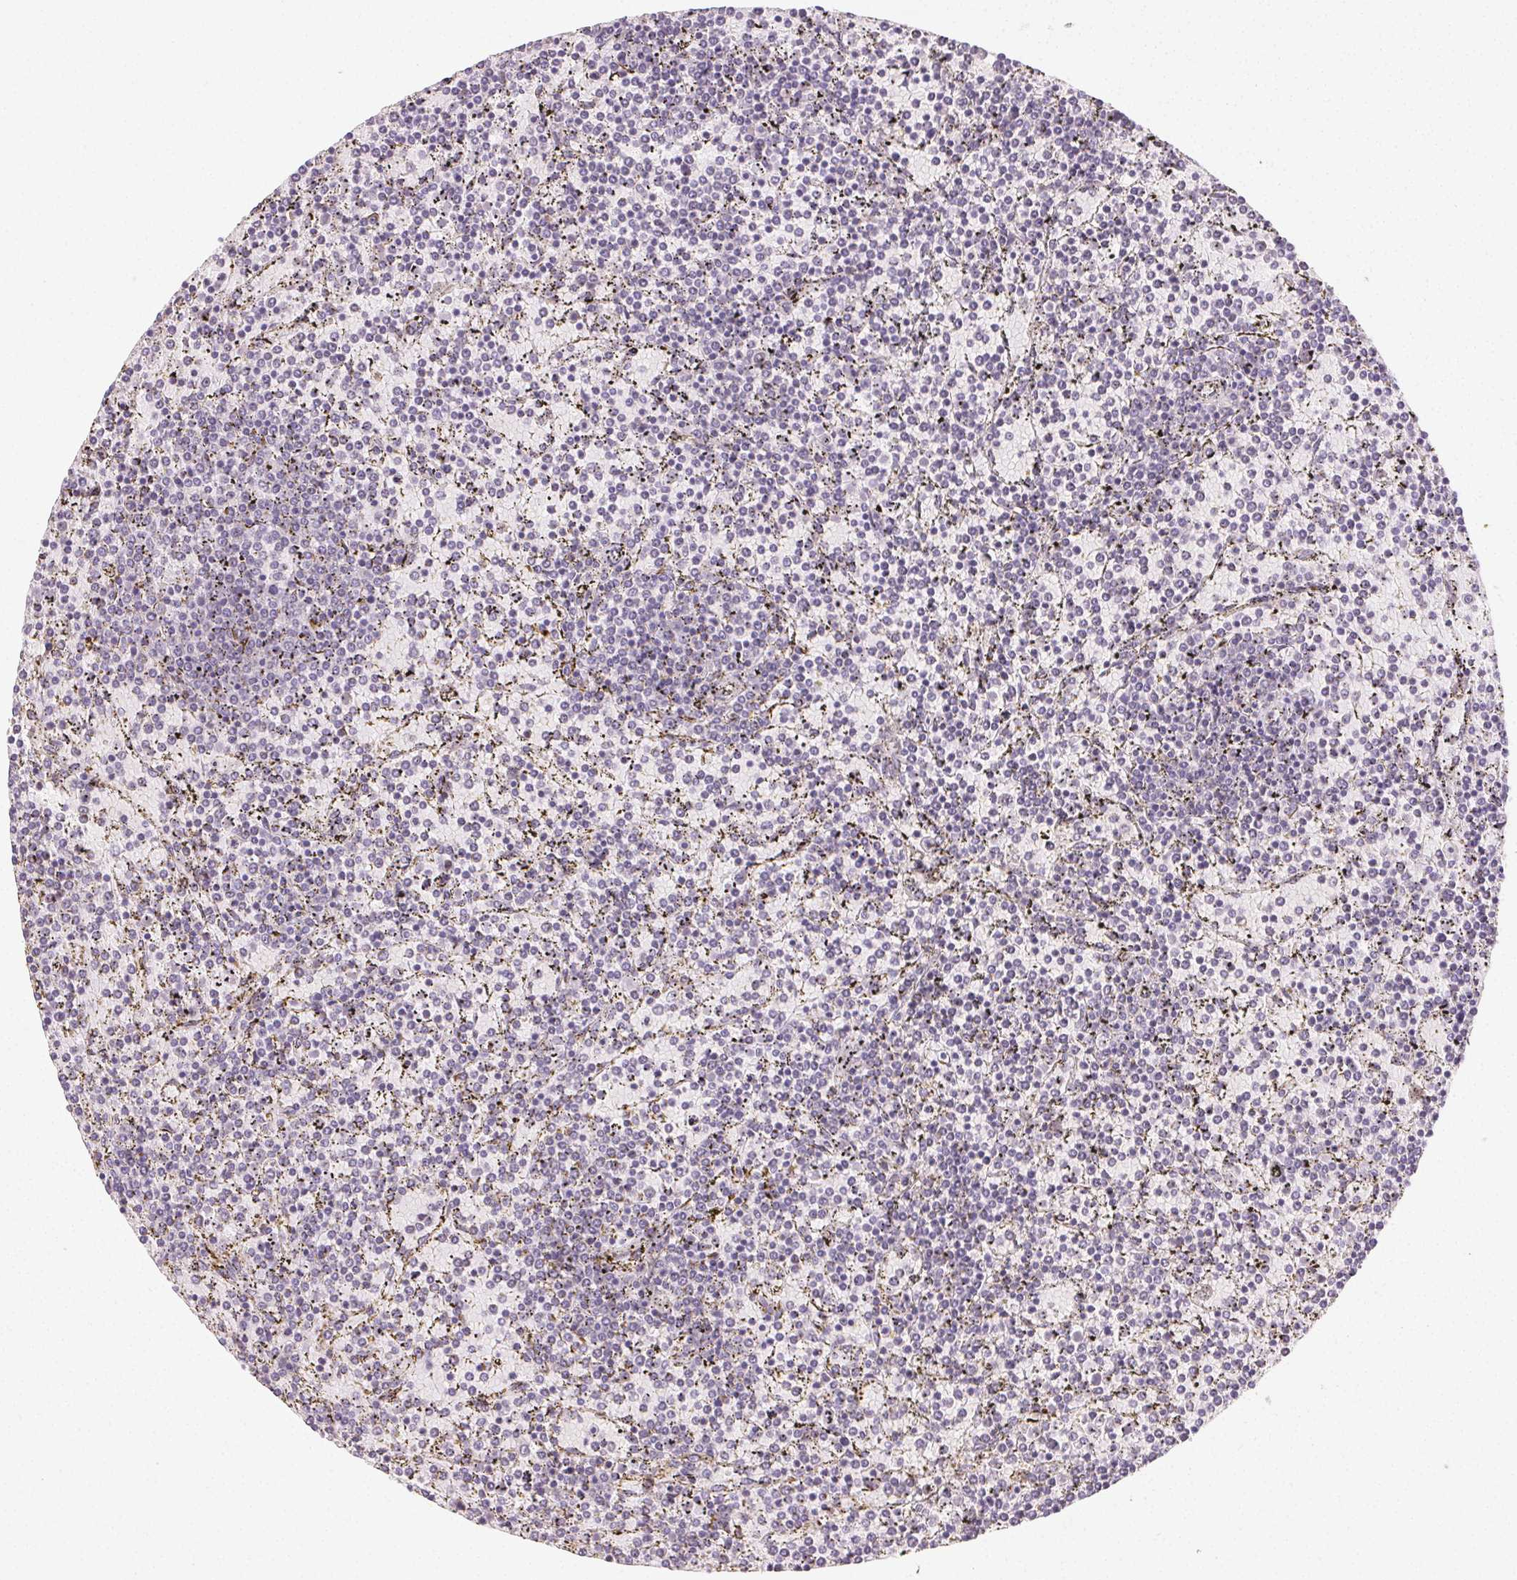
{"staining": {"intensity": "negative", "quantity": "none", "location": "none"}, "tissue": "lymphoma", "cell_type": "Tumor cells", "image_type": "cancer", "snomed": [{"axis": "morphology", "description": "Malignant lymphoma, non-Hodgkin's type, Low grade"}, {"axis": "topography", "description": "Spleen"}], "caption": "A high-resolution image shows immunohistochemistry (IHC) staining of malignant lymphoma, non-Hodgkin's type (low-grade), which reveals no significant staining in tumor cells.", "gene": "MYBL1", "patient": {"sex": "female", "age": 77}}